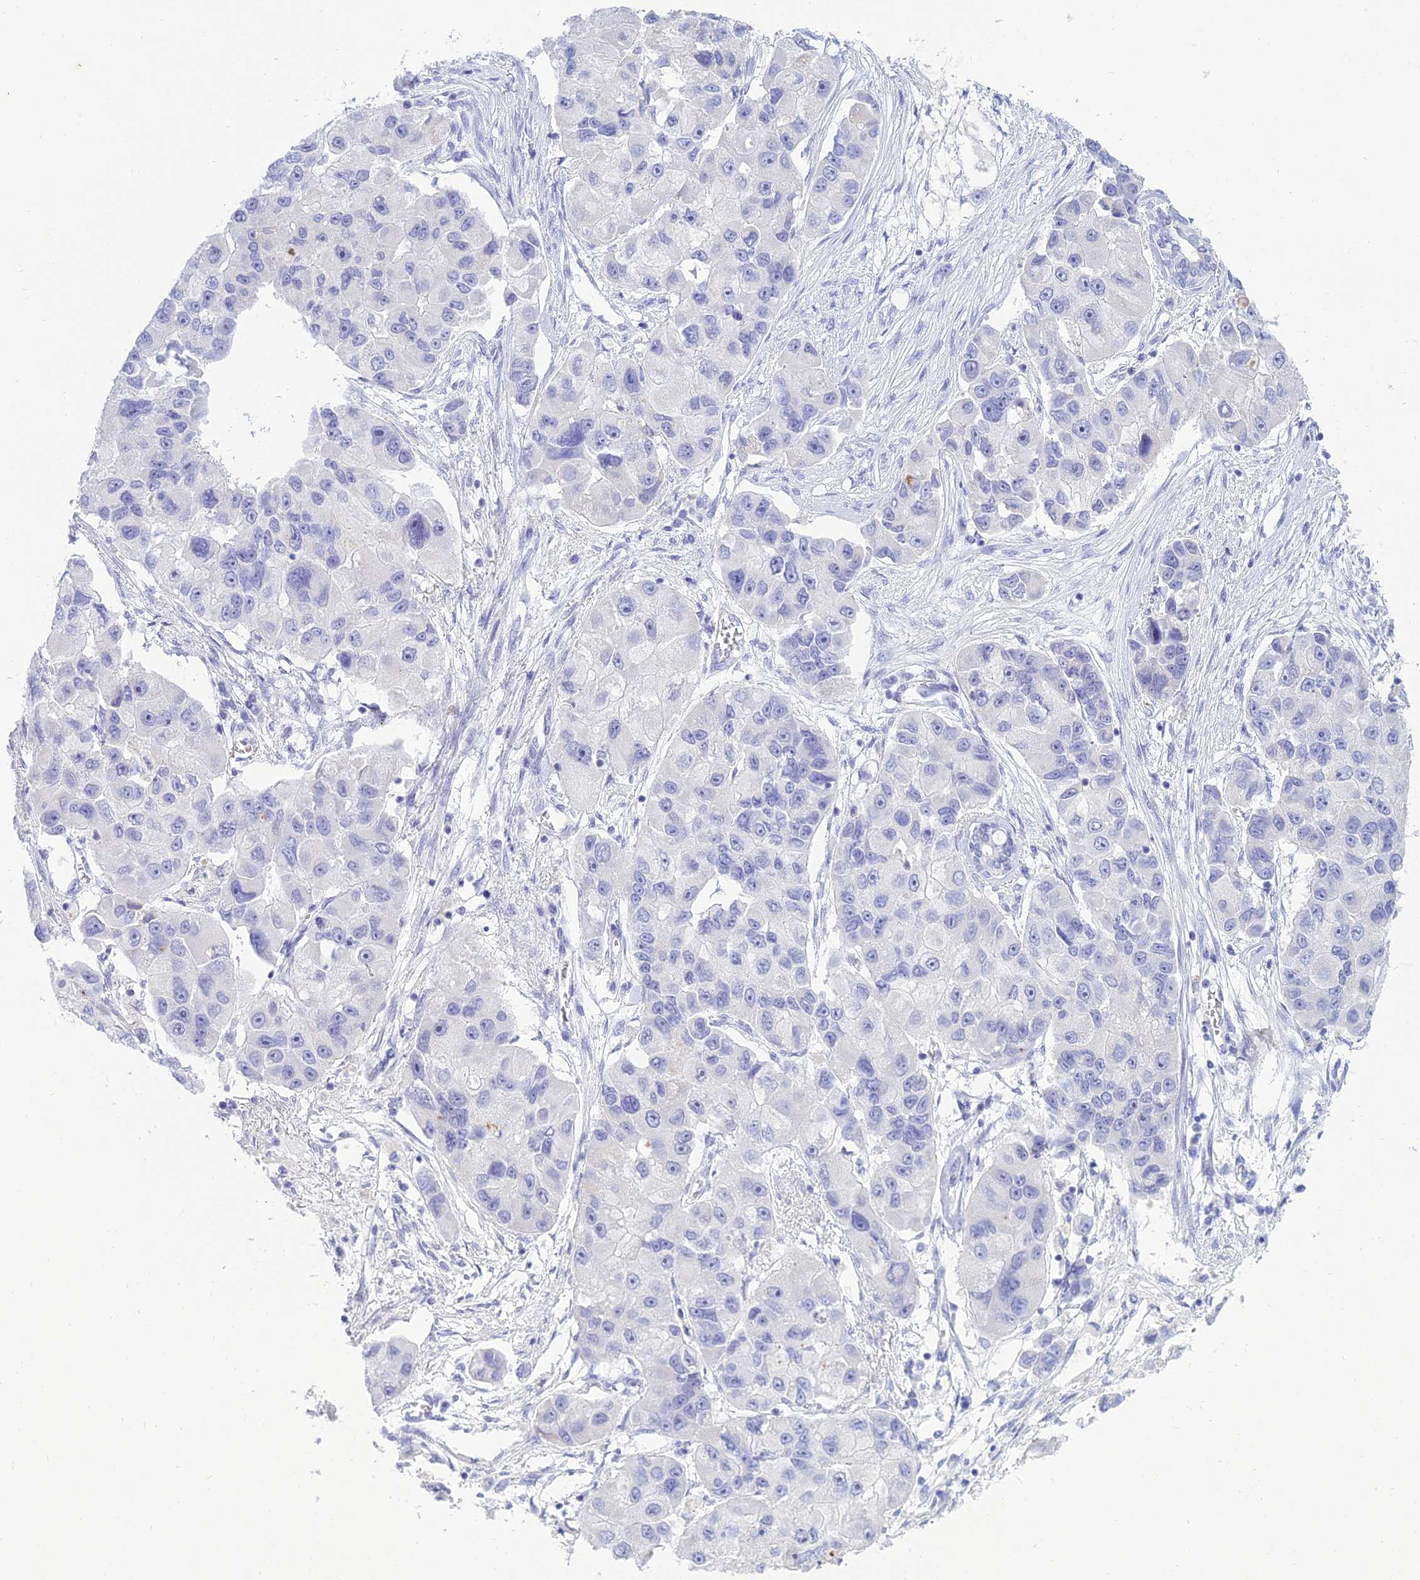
{"staining": {"intensity": "negative", "quantity": "none", "location": "none"}, "tissue": "lung cancer", "cell_type": "Tumor cells", "image_type": "cancer", "snomed": [{"axis": "morphology", "description": "Adenocarcinoma, NOS"}, {"axis": "topography", "description": "Lung"}], "caption": "Tumor cells are negative for protein expression in human adenocarcinoma (lung).", "gene": "MAL2", "patient": {"sex": "female", "age": 54}}